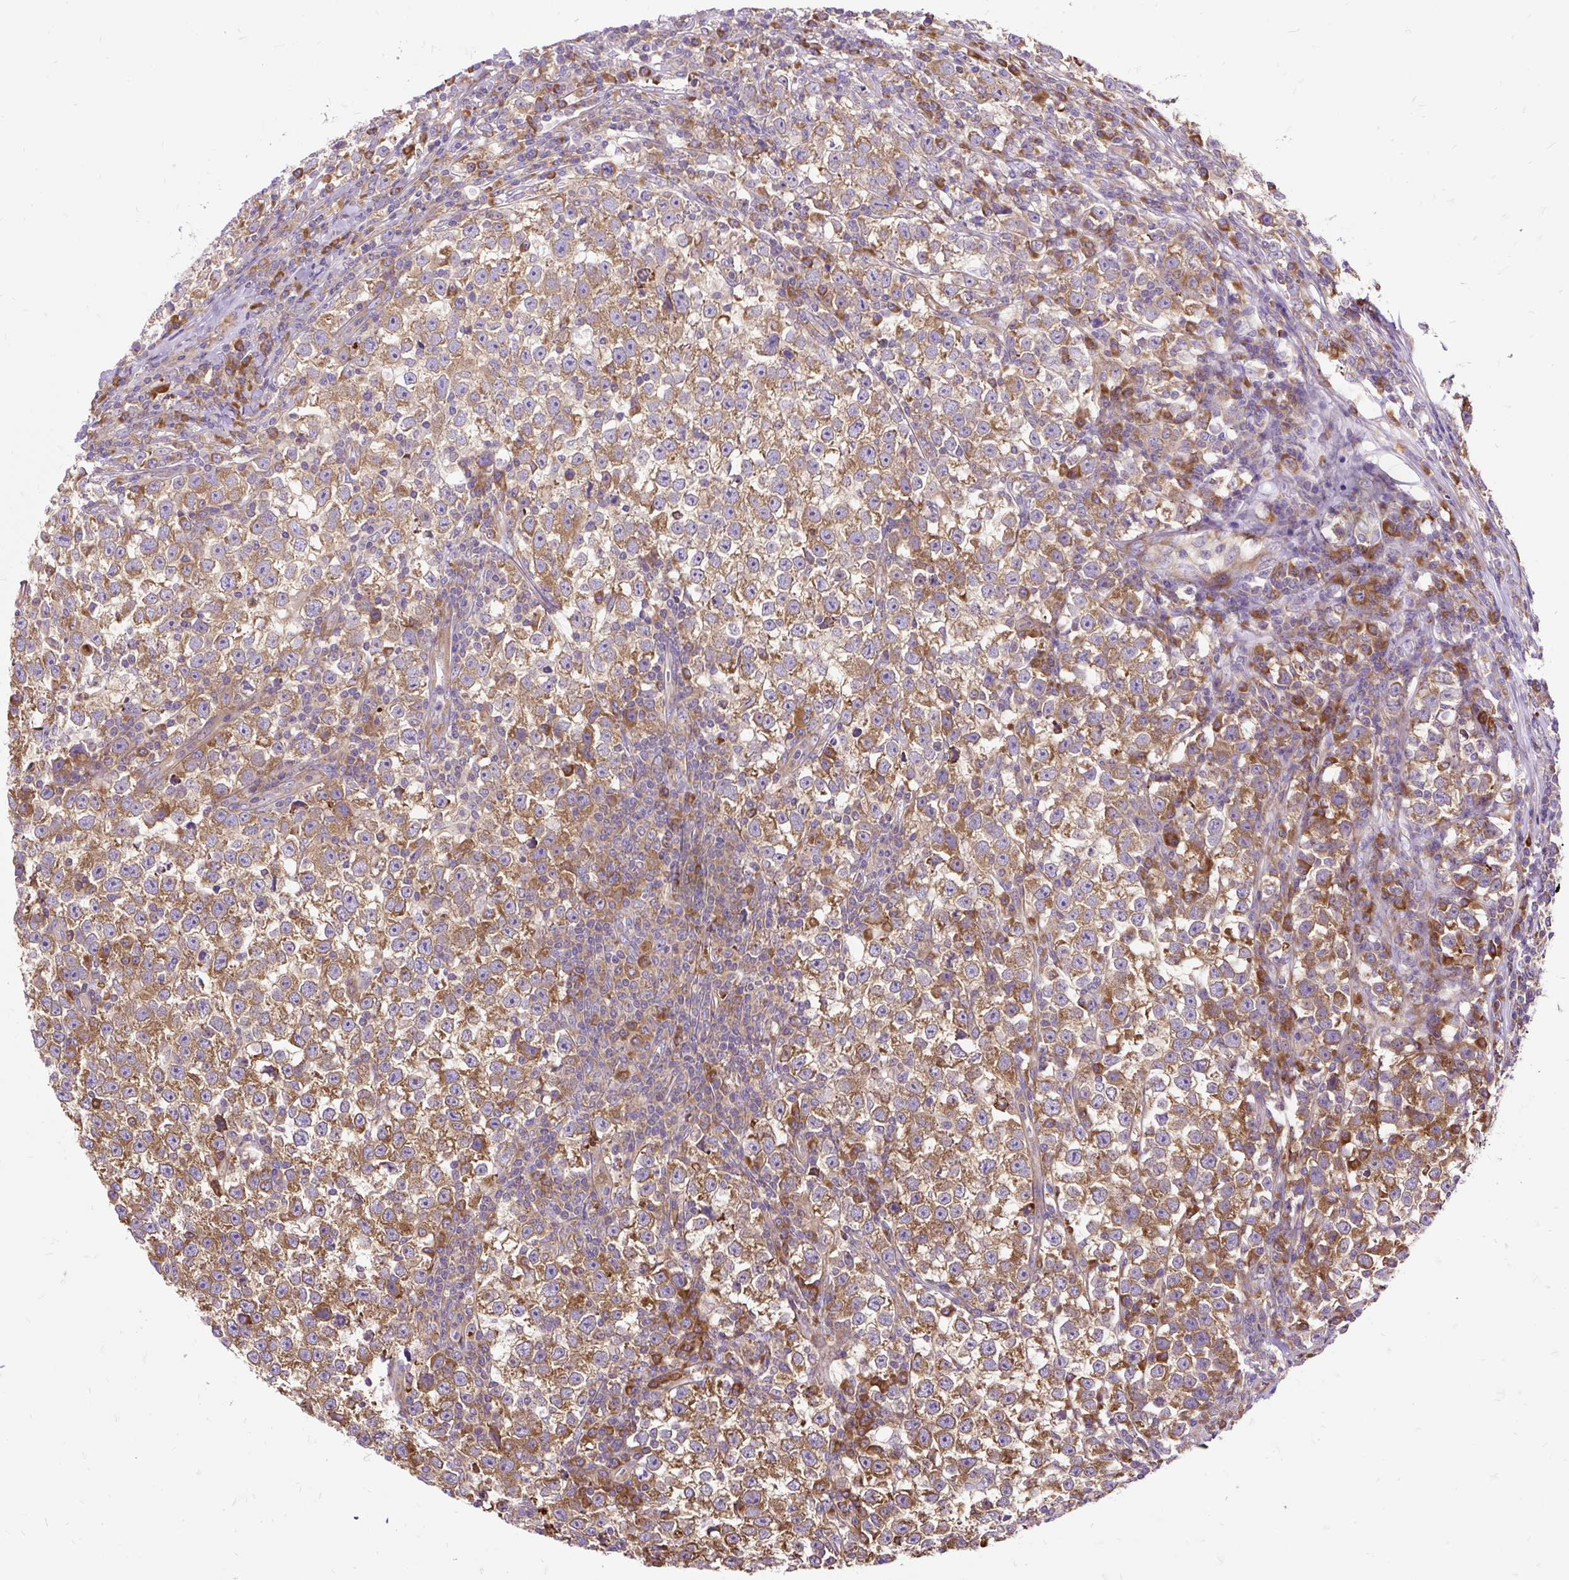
{"staining": {"intensity": "moderate", "quantity": ">75%", "location": "cytoplasmic/membranous"}, "tissue": "testis cancer", "cell_type": "Tumor cells", "image_type": "cancer", "snomed": [{"axis": "morphology", "description": "Normal tissue, NOS"}, {"axis": "morphology", "description": "Seminoma, NOS"}, {"axis": "topography", "description": "Testis"}], "caption": "This image displays seminoma (testis) stained with immunohistochemistry to label a protein in brown. The cytoplasmic/membranous of tumor cells show moderate positivity for the protein. Nuclei are counter-stained blue.", "gene": "RPS5", "patient": {"sex": "male", "age": 43}}